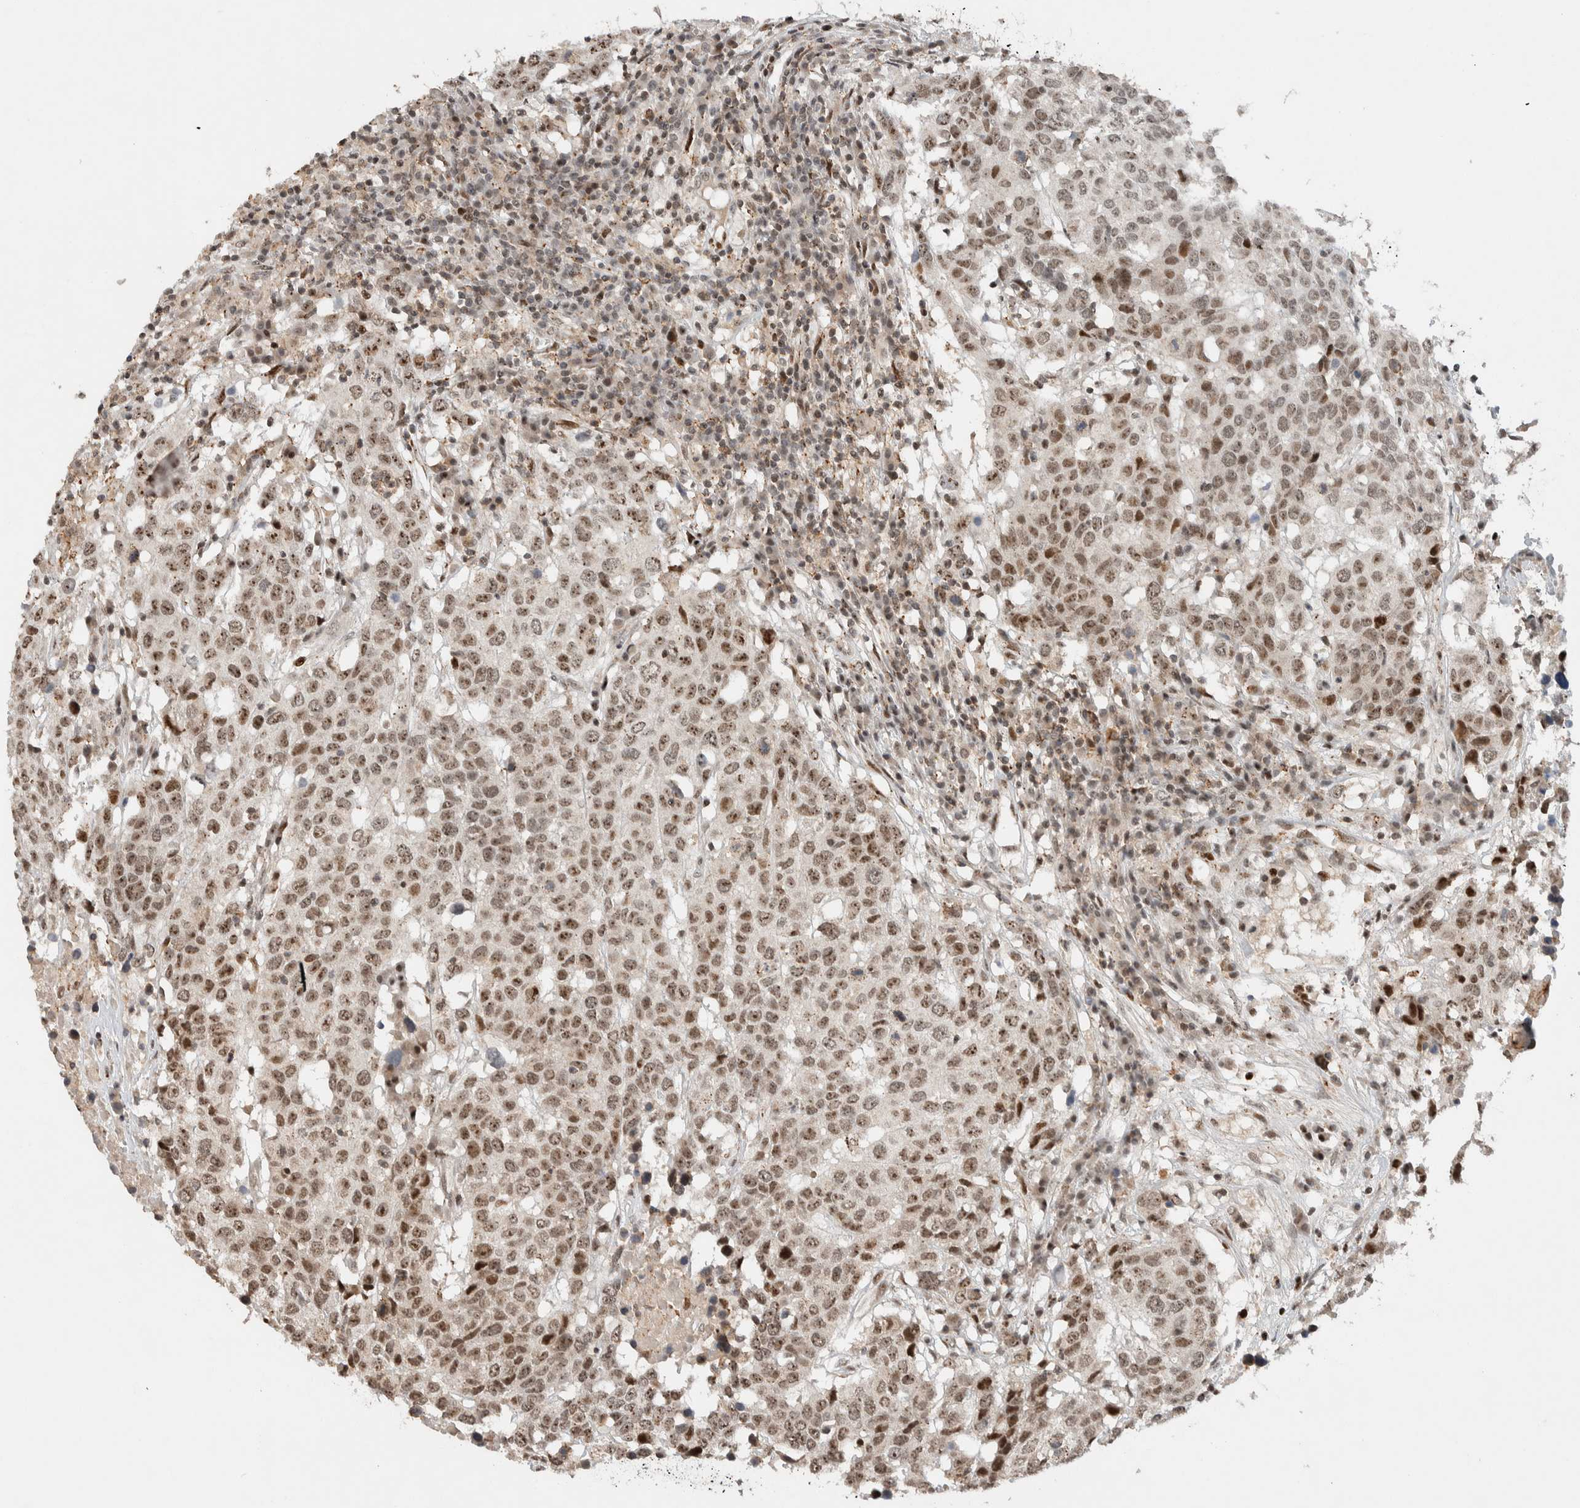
{"staining": {"intensity": "moderate", "quantity": ">75%", "location": "nuclear"}, "tissue": "head and neck cancer", "cell_type": "Tumor cells", "image_type": "cancer", "snomed": [{"axis": "morphology", "description": "Squamous cell carcinoma, NOS"}, {"axis": "topography", "description": "Head-Neck"}], "caption": "An immunohistochemistry (IHC) histopathology image of neoplastic tissue is shown. Protein staining in brown labels moderate nuclear positivity in head and neck squamous cell carcinoma within tumor cells. (Brightfield microscopy of DAB IHC at high magnification).", "gene": "ZNF521", "patient": {"sex": "male", "age": 66}}